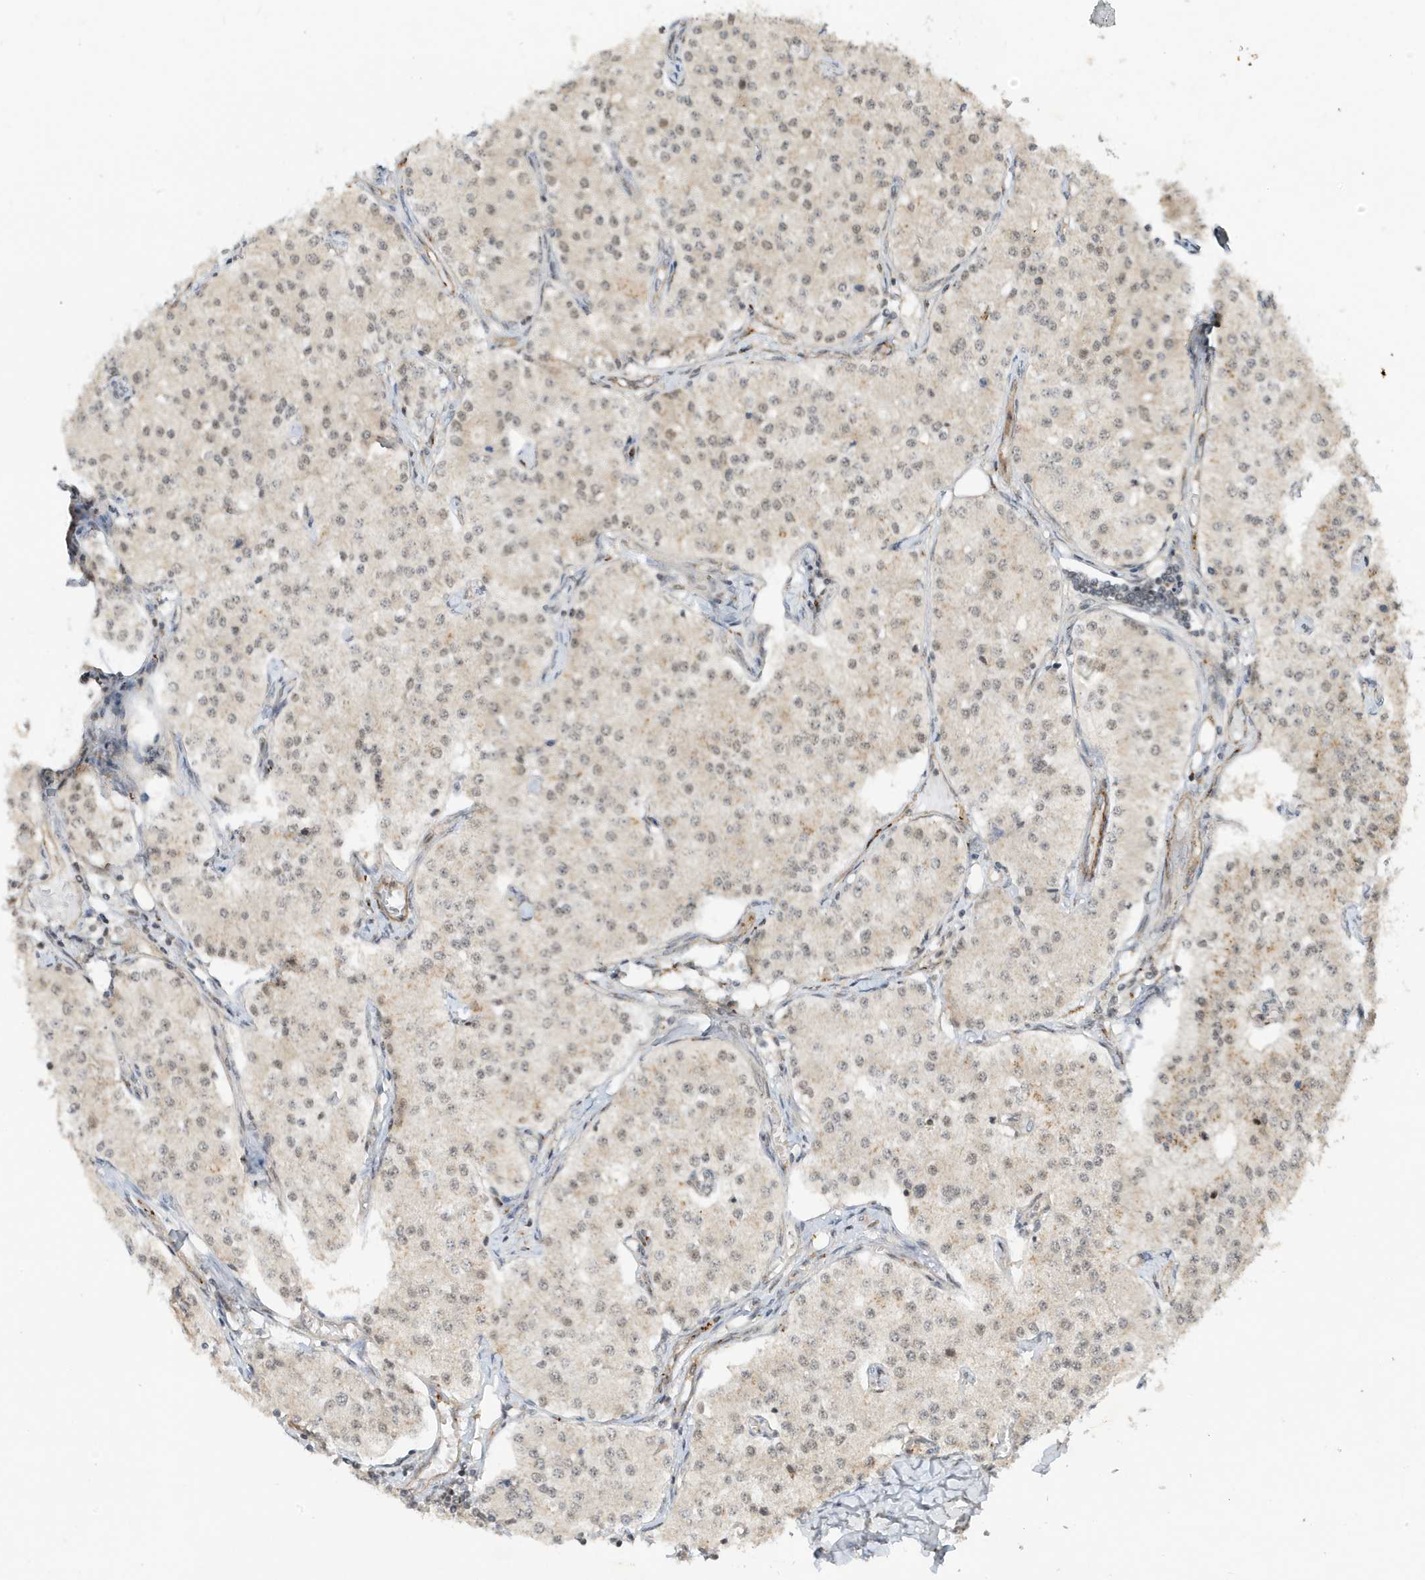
{"staining": {"intensity": "negative", "quantity": "none", "location": "none"}, "tissue": "carcinoid", "cell_type": "Tumor cells", "image_type": "cancer", "snomed": [{"axis": "morphology", "description": "Carcinoid, malignant, NOS"}, {"axis": "topography", "description": "Colon"}], "caption": "IHC micrograph of neoplastic tissue: human carcinoid (malignant) stained with DAB (3,3'-diaminobenzidine) shows no significant protein positivity in tumor cells.", "gene": "MAST3", "patient": {"sex": "female", "age": 52}}